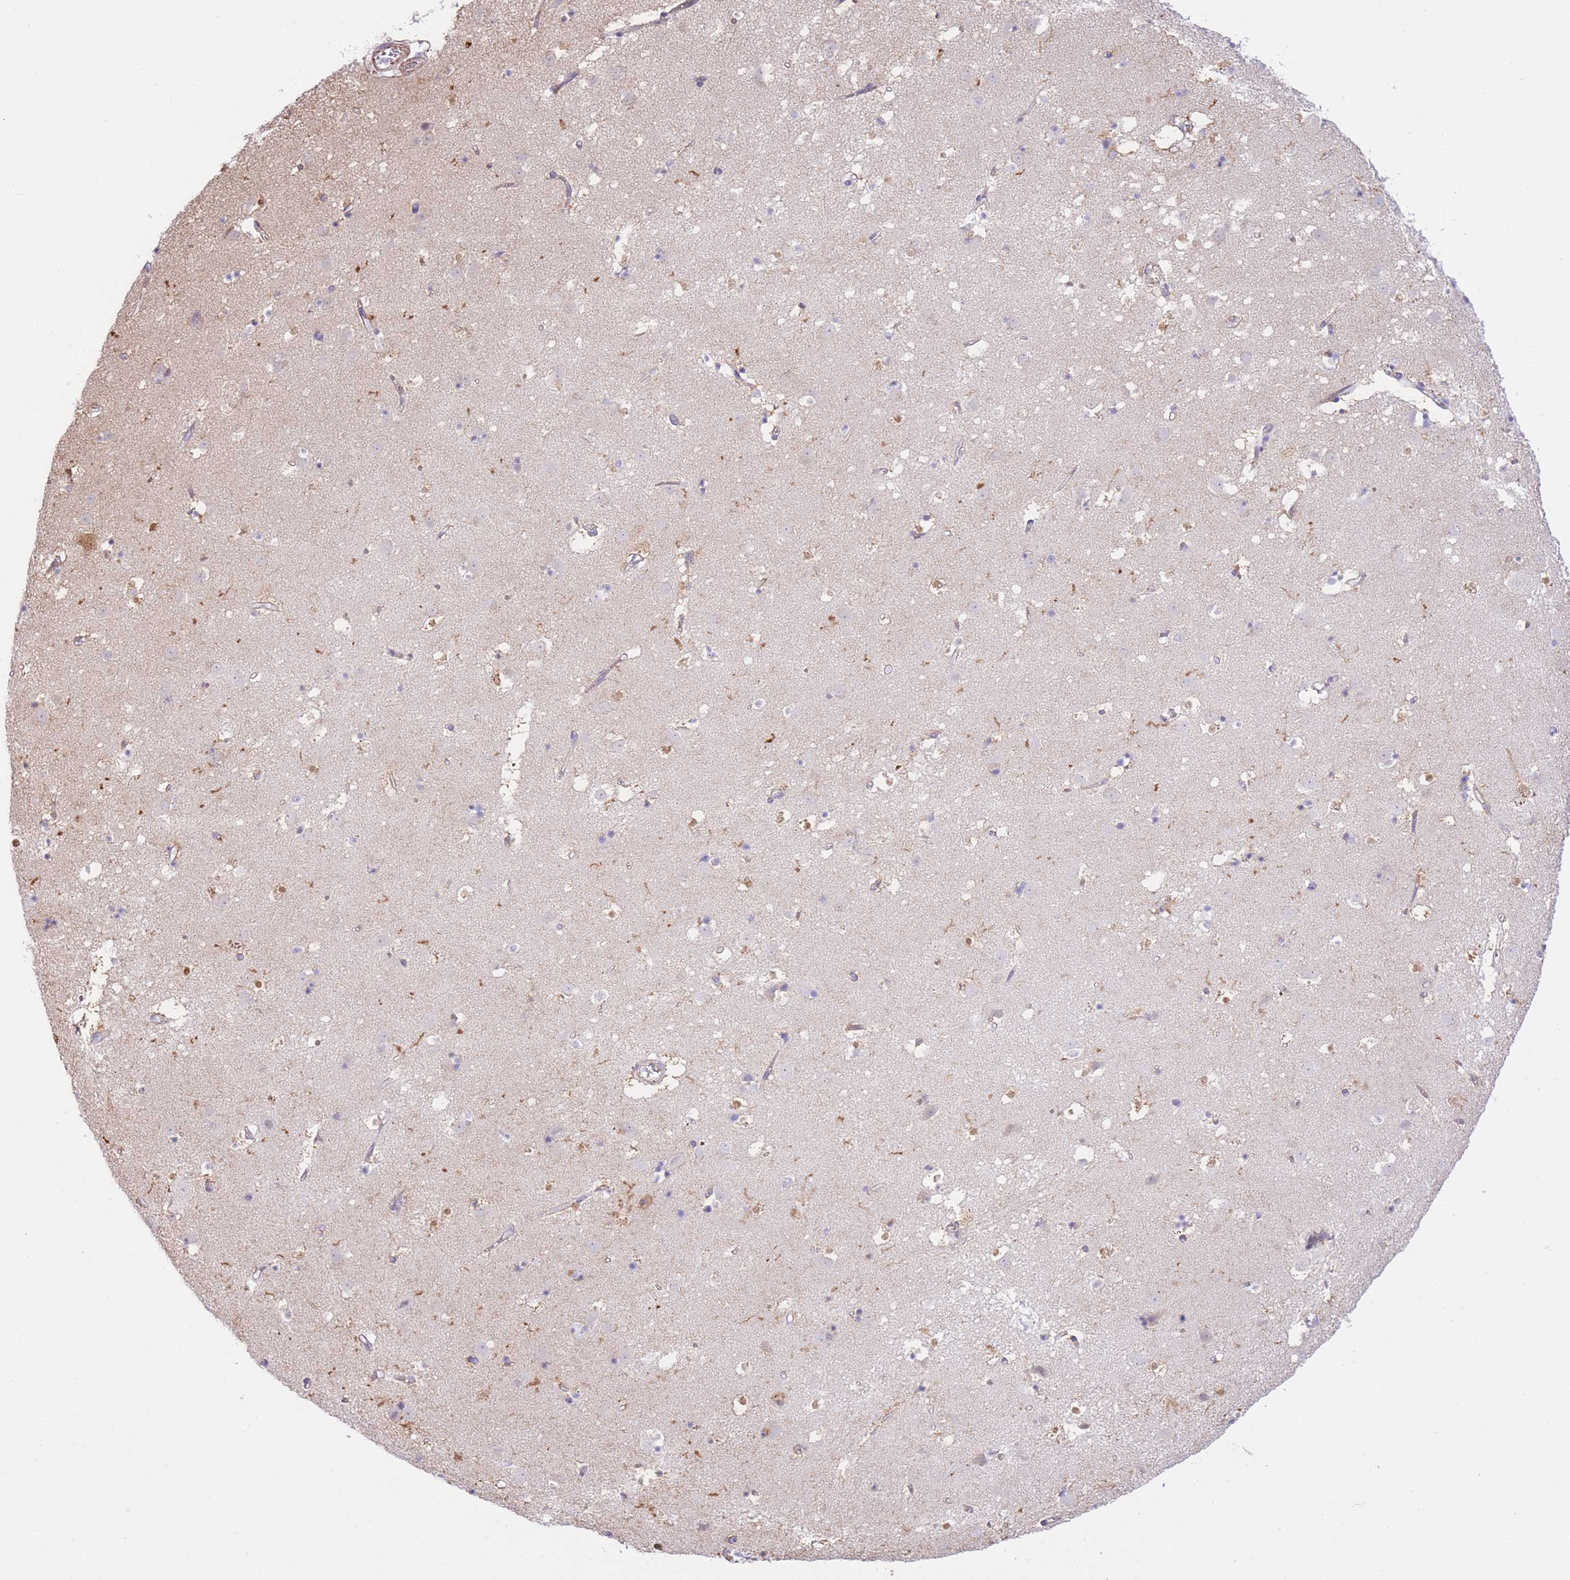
{"staining": {"intensity": "weak", "quantity": "<25%", "location": "cytoplasmic/membranous,nuclear"}, "tissue": "caudate", "cell_type": "Glial cells", "image_type": "normal", "snomed": [{"axis": "morphology", "description": "Normal tissue, NOS"}, {"axis": "topography", "description": "Lateral ventricle wall"}], "caption": "This is an IHC photomicrograph of benign caudate. There is no staining in glial cells.", "gene": "PSG11", "patient": {"sex": "male", "age": 58}}